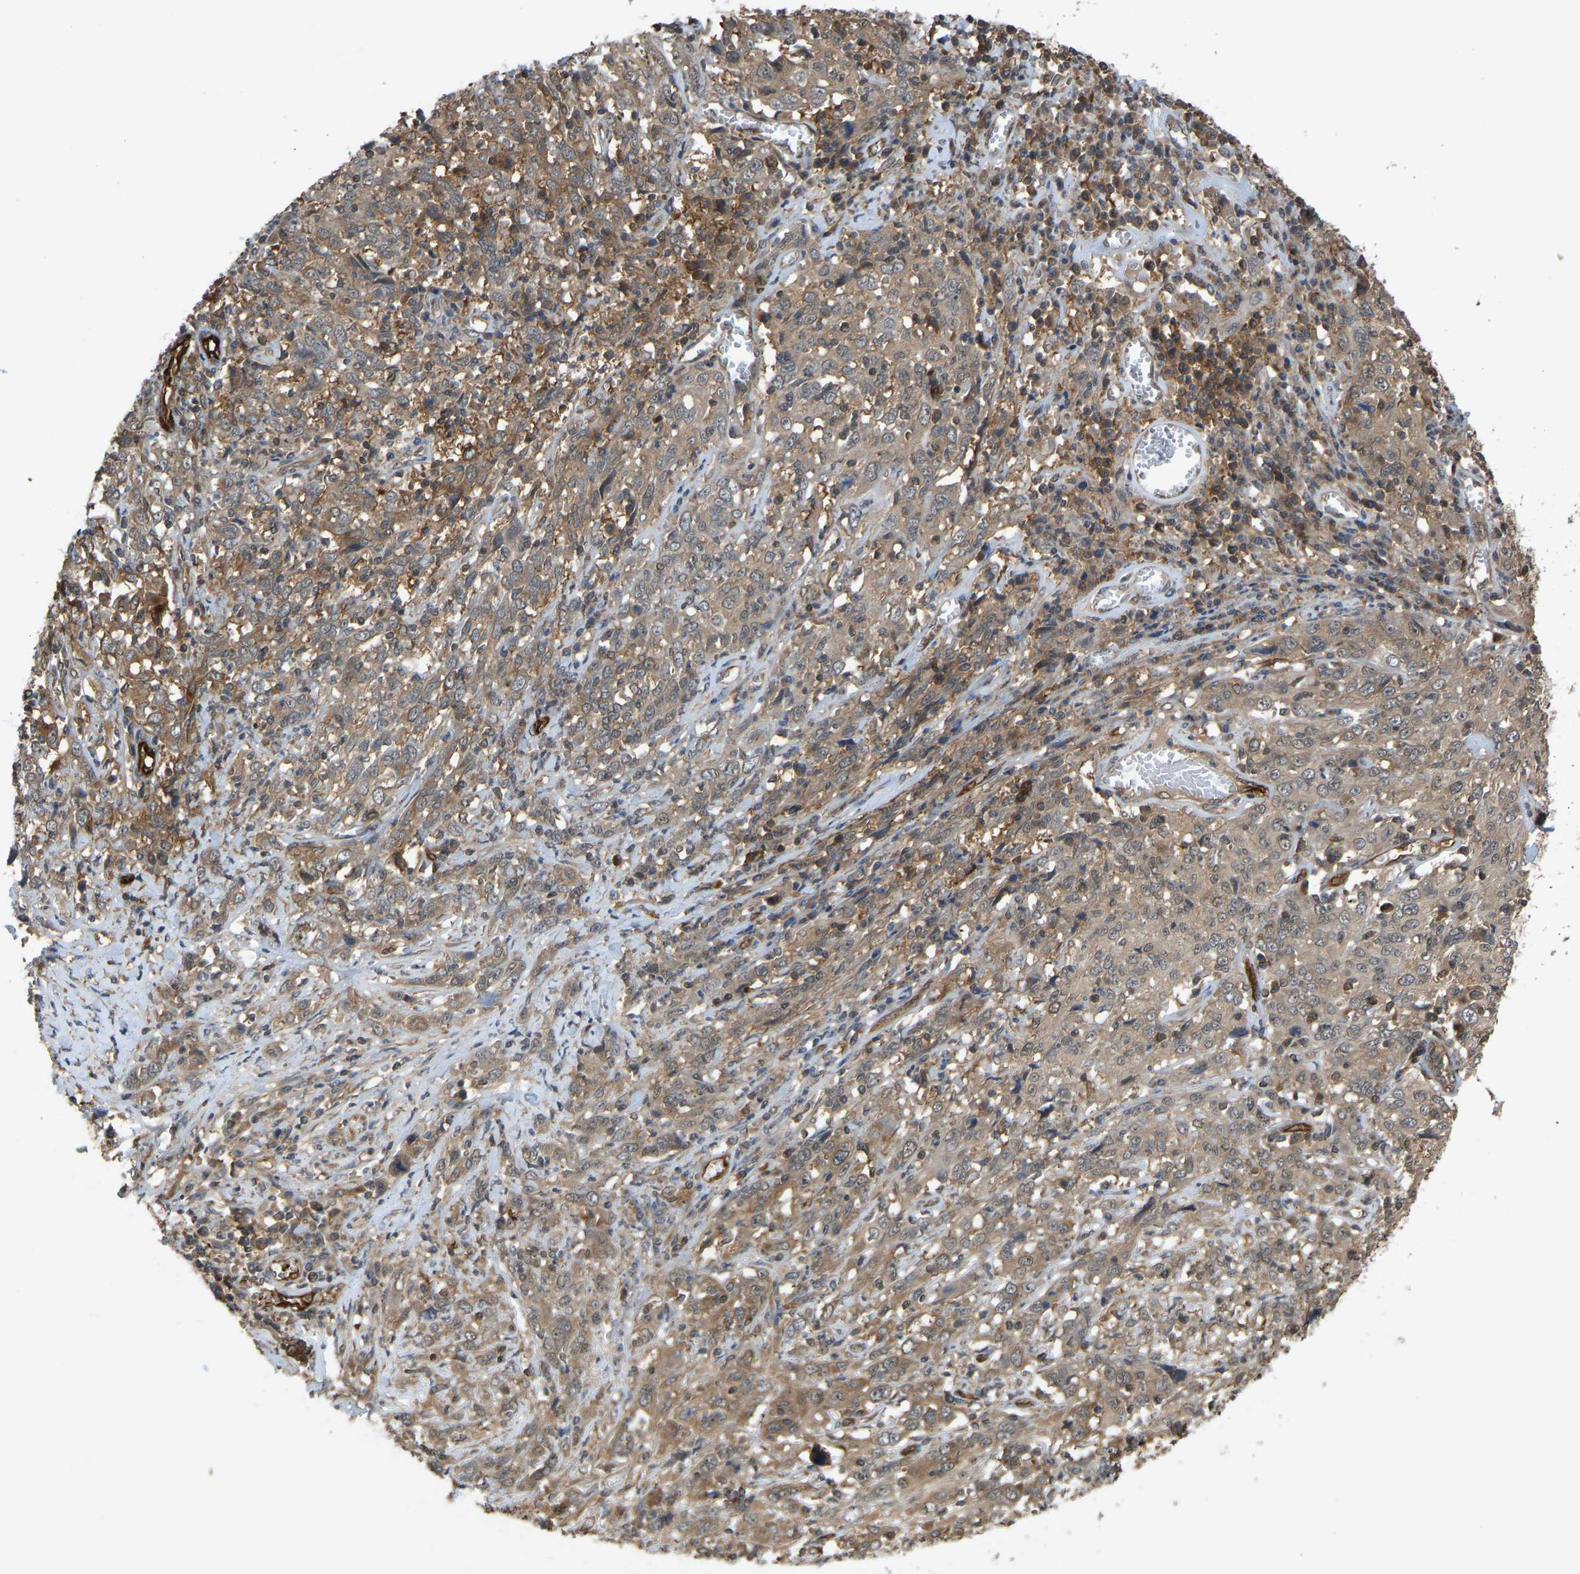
{"staining": {"intensity": "moderate", "quantity": ">75%", "location": "cytoplasmic/membranous"}, "tissue": "cervical cancer", "cell_type": "Tumor cells", "image_type": "cancer", "snomed": [{"axis": "morphology", "description": "Squamous cell carcinoma, NOS"}, {"axis": "topography", "description": "Cervix"}], "caption": "Protein expression analysis of cervical squamous cell carcinoma demonstrates moderate cytoplasmic/membranous positivity in about >75% of tumor cells.", "gene": "CCT8", "patient": {"sex": "female", "age": 46}}